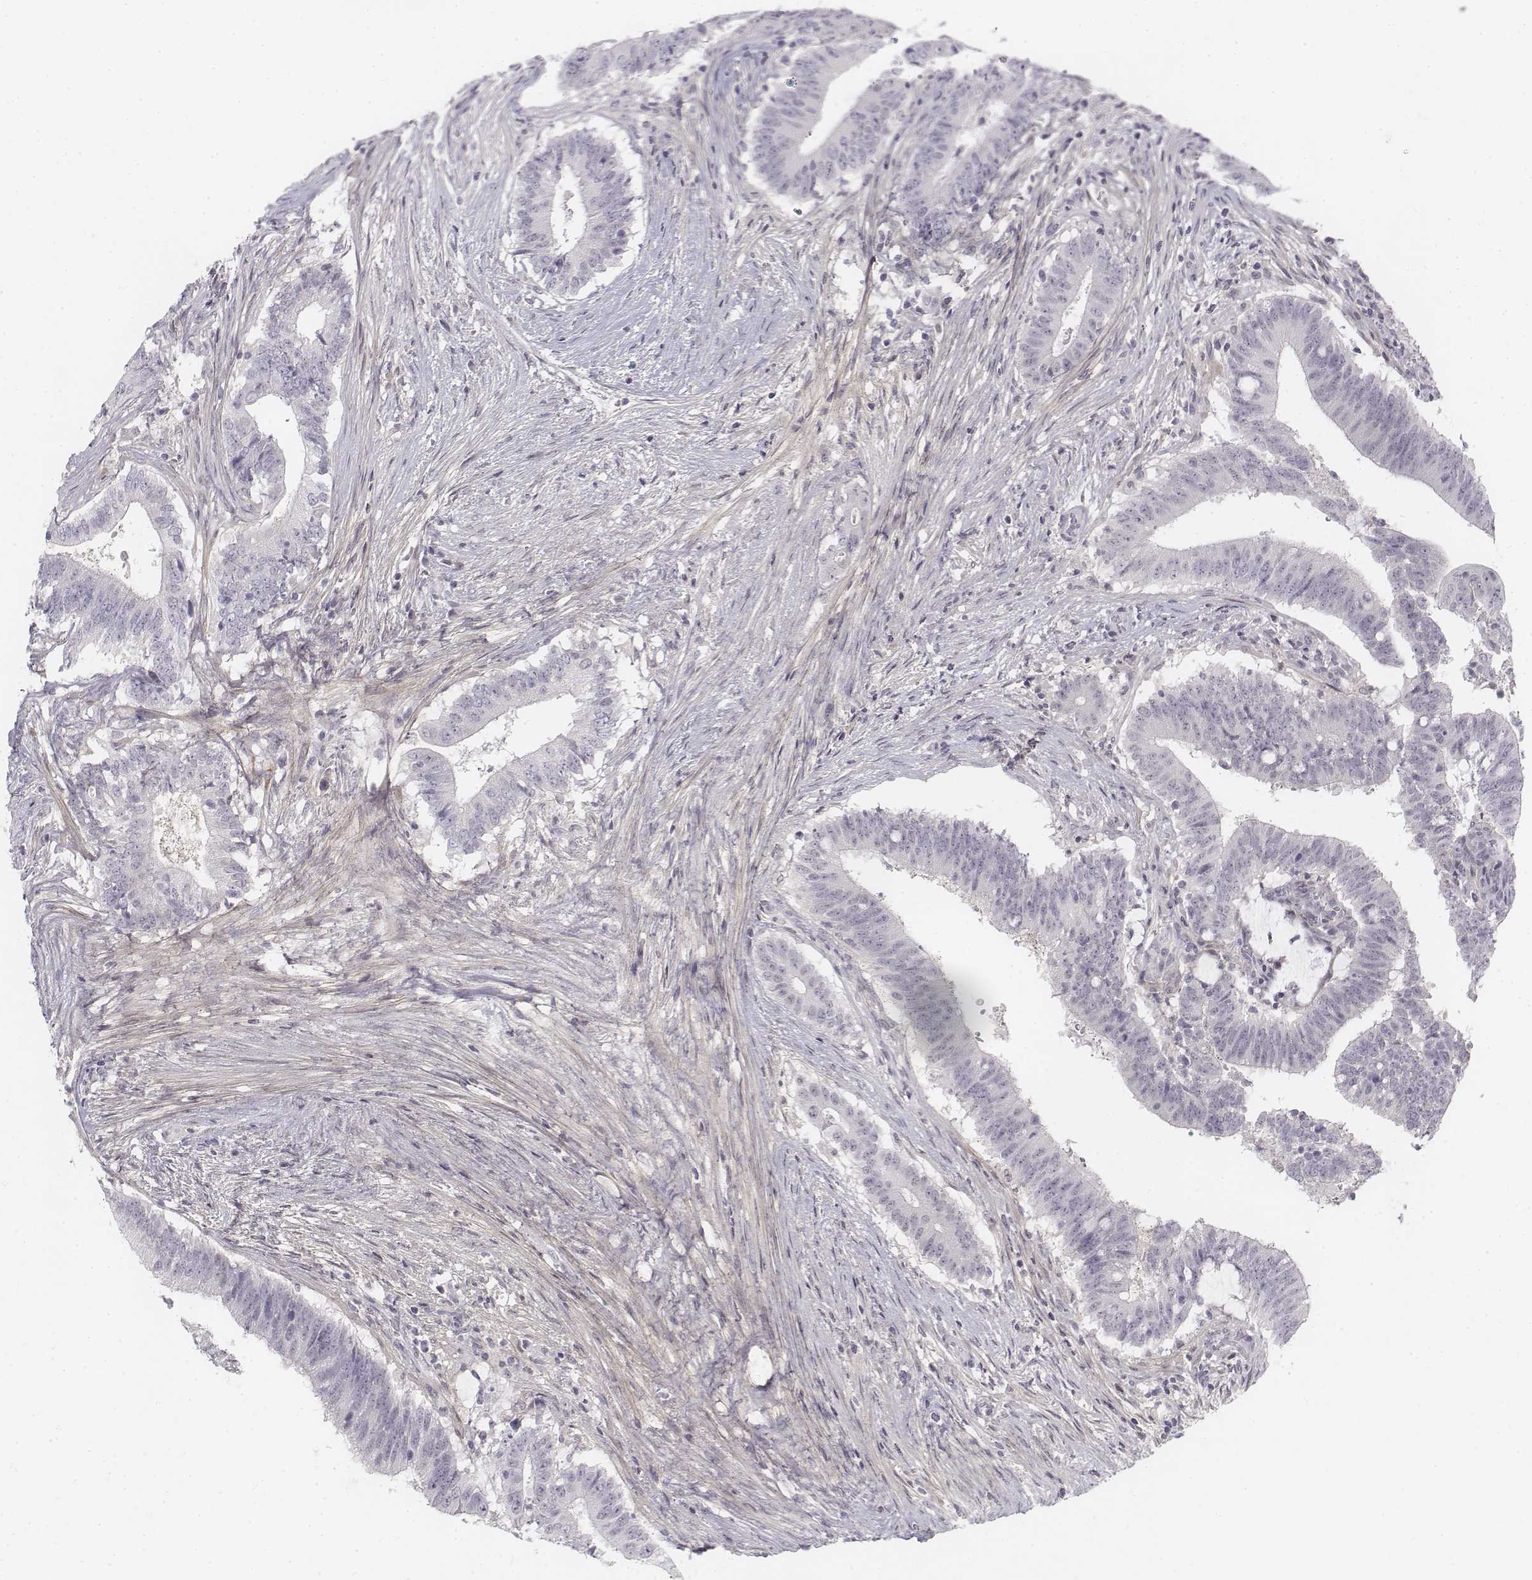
{"staining": {"intensity": "negative", "quantity": "none", "location": "none"}, "tissue": "colorectal cancer", "cell_type": "Tumor cells", "image_type": "cancer", "snomed": [{"axis": "morphology", "description": "Adenocarcinoma, NOS"}, {"axis": "topography", "description": "Colon"}], "caption": "Immunohistochemistry histopathology image of neoplastic tissue: colorectal cancer stained with DAB (3,3'-diaminobenzidine) demonstrates no significant protein positivity in tumor cells.", "gene": "KRT84", "patient": {"sex": "female", "age": 43}}